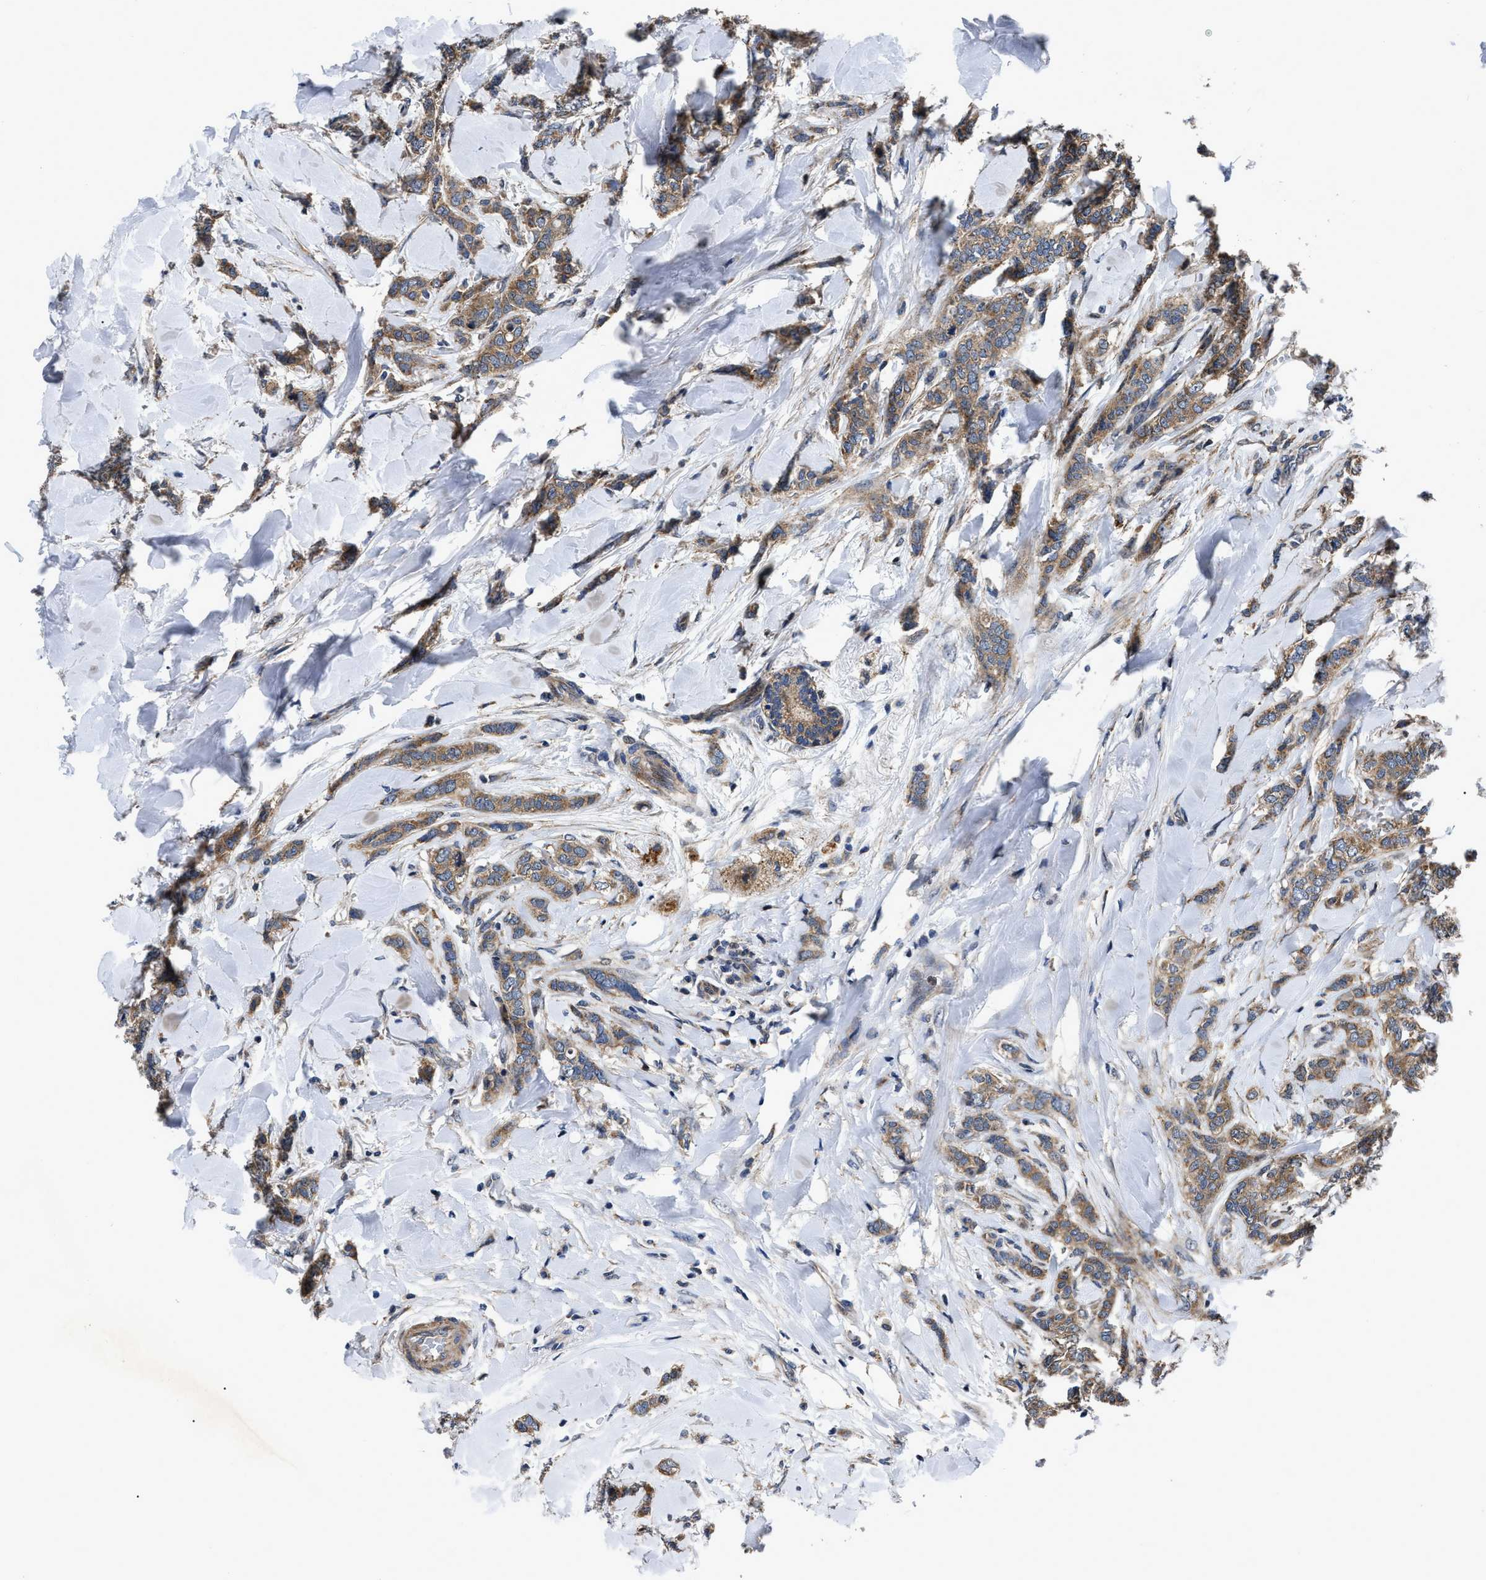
{"staining": {"intensity": "moderate", "quantity": ">75%", "location": "cytoplasmic/membranous"}, "tissue": "breast cancer", "cell_type": "Tumor cells", "image_type": "cancer", "snomed": [{"axis": "morphology", "description": "Lobular carcinoma"}, {"axis": "topography", "description": "Skin"}, {"axis": "topography", "description": "Breast"}], "caption": "IHC image of neoplastic tissue: human breast cancer stained using immunohistochemistry (IHC) exhibits medium levels of moderate protein expression localized specifically in the cytoplasmic/membranous of tumor cells, appearing as a cytoplasmic/membranous brown color.", "gene": "PPWD1", "patient": {"sex": "female", "age": 46}}